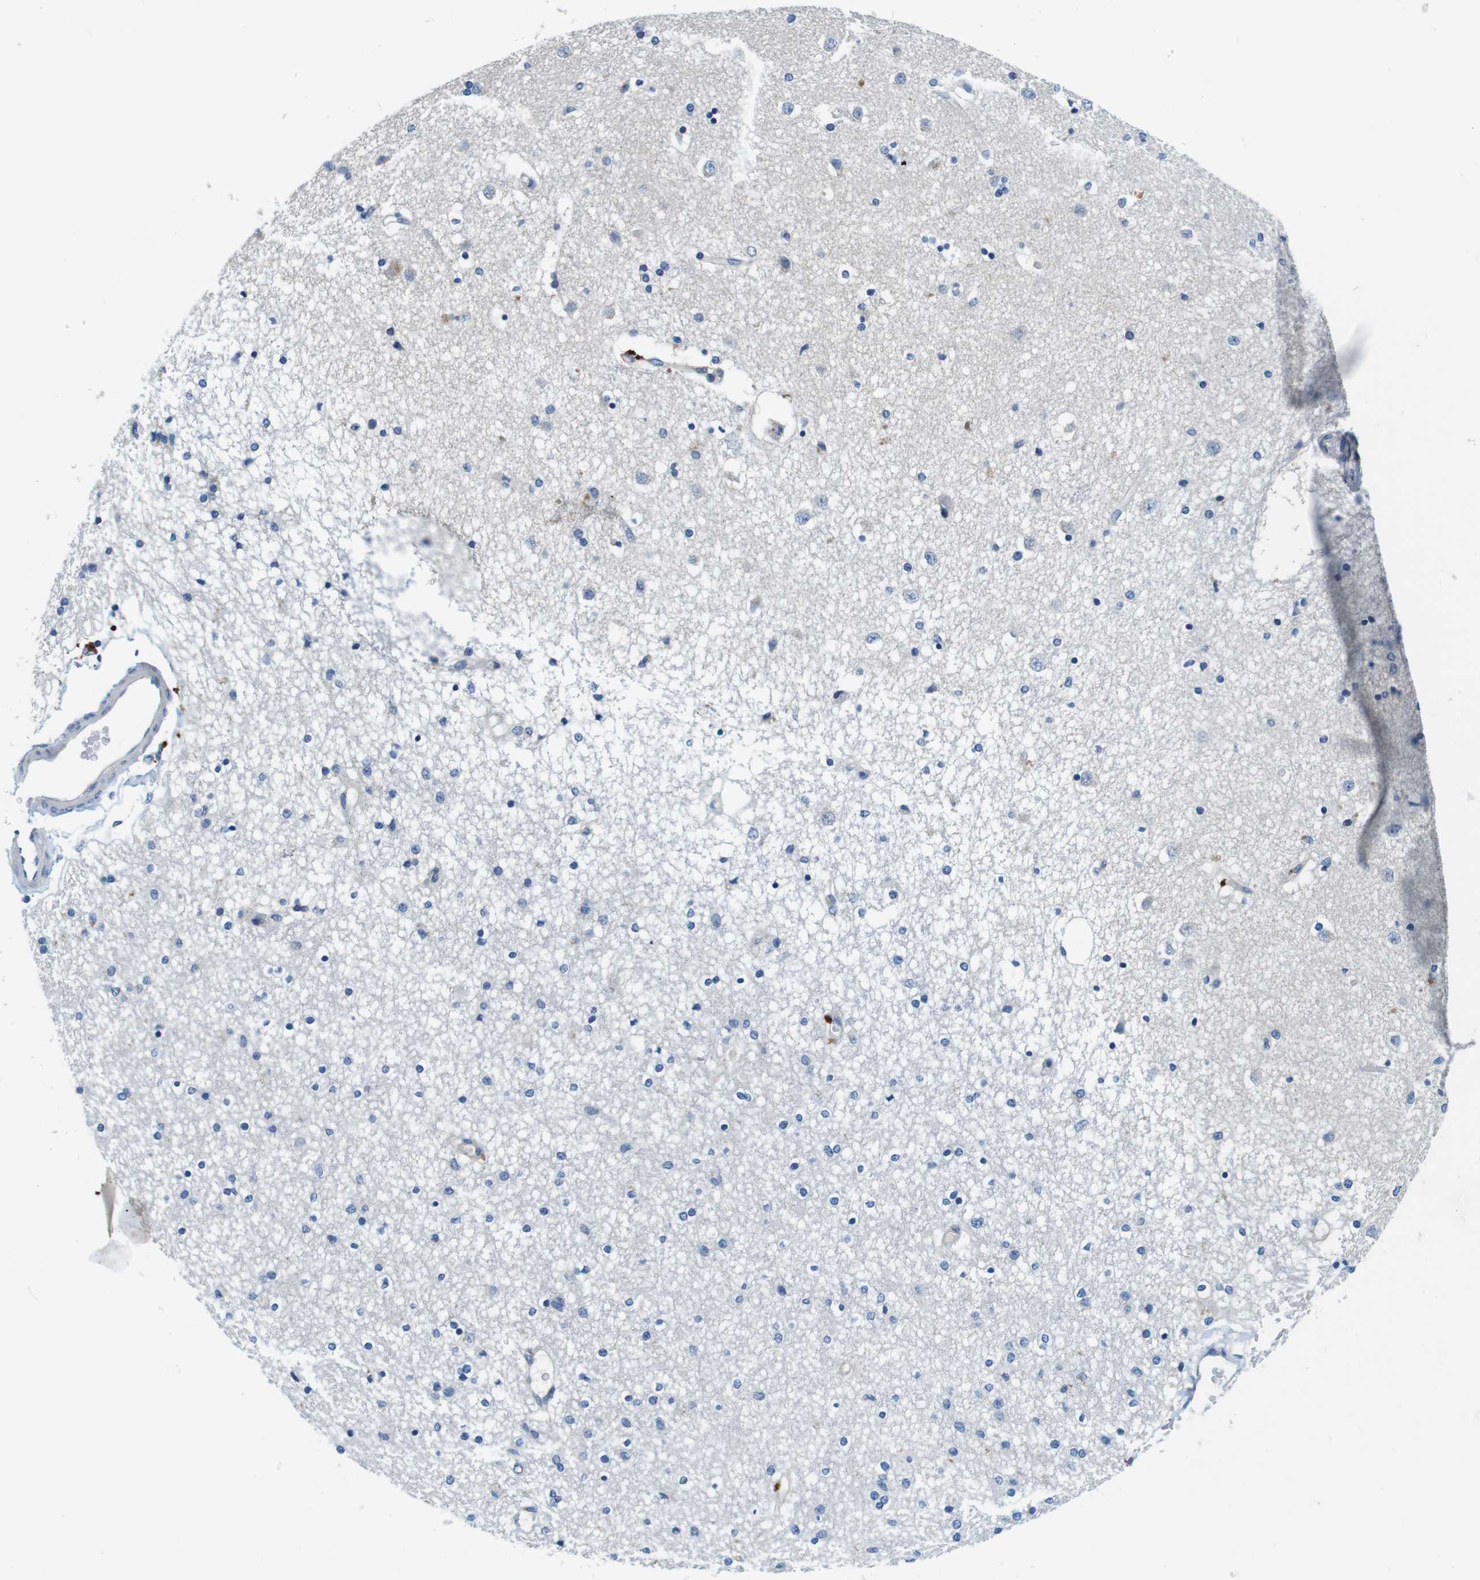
{"staining": {"intensity": "negative", "quantity": "none", "location": "none"}, "tissue": "caudate", "cell_type": "Glial cells", "image_type": "normal", "snomed": [{"axis": "morphology", "description": "Normal tissue, NOS"}, {"axis": "topography", "description": "Lateral ventricle wall"}], "caption": "Normal caudate was stained to show a protein in brown. There is no significant expression in glial cells. (DAB immunohistochemistry (IHC), high magnification).", "gene": "DENND4C", "patient": {"sex": "female", "age": 54}}